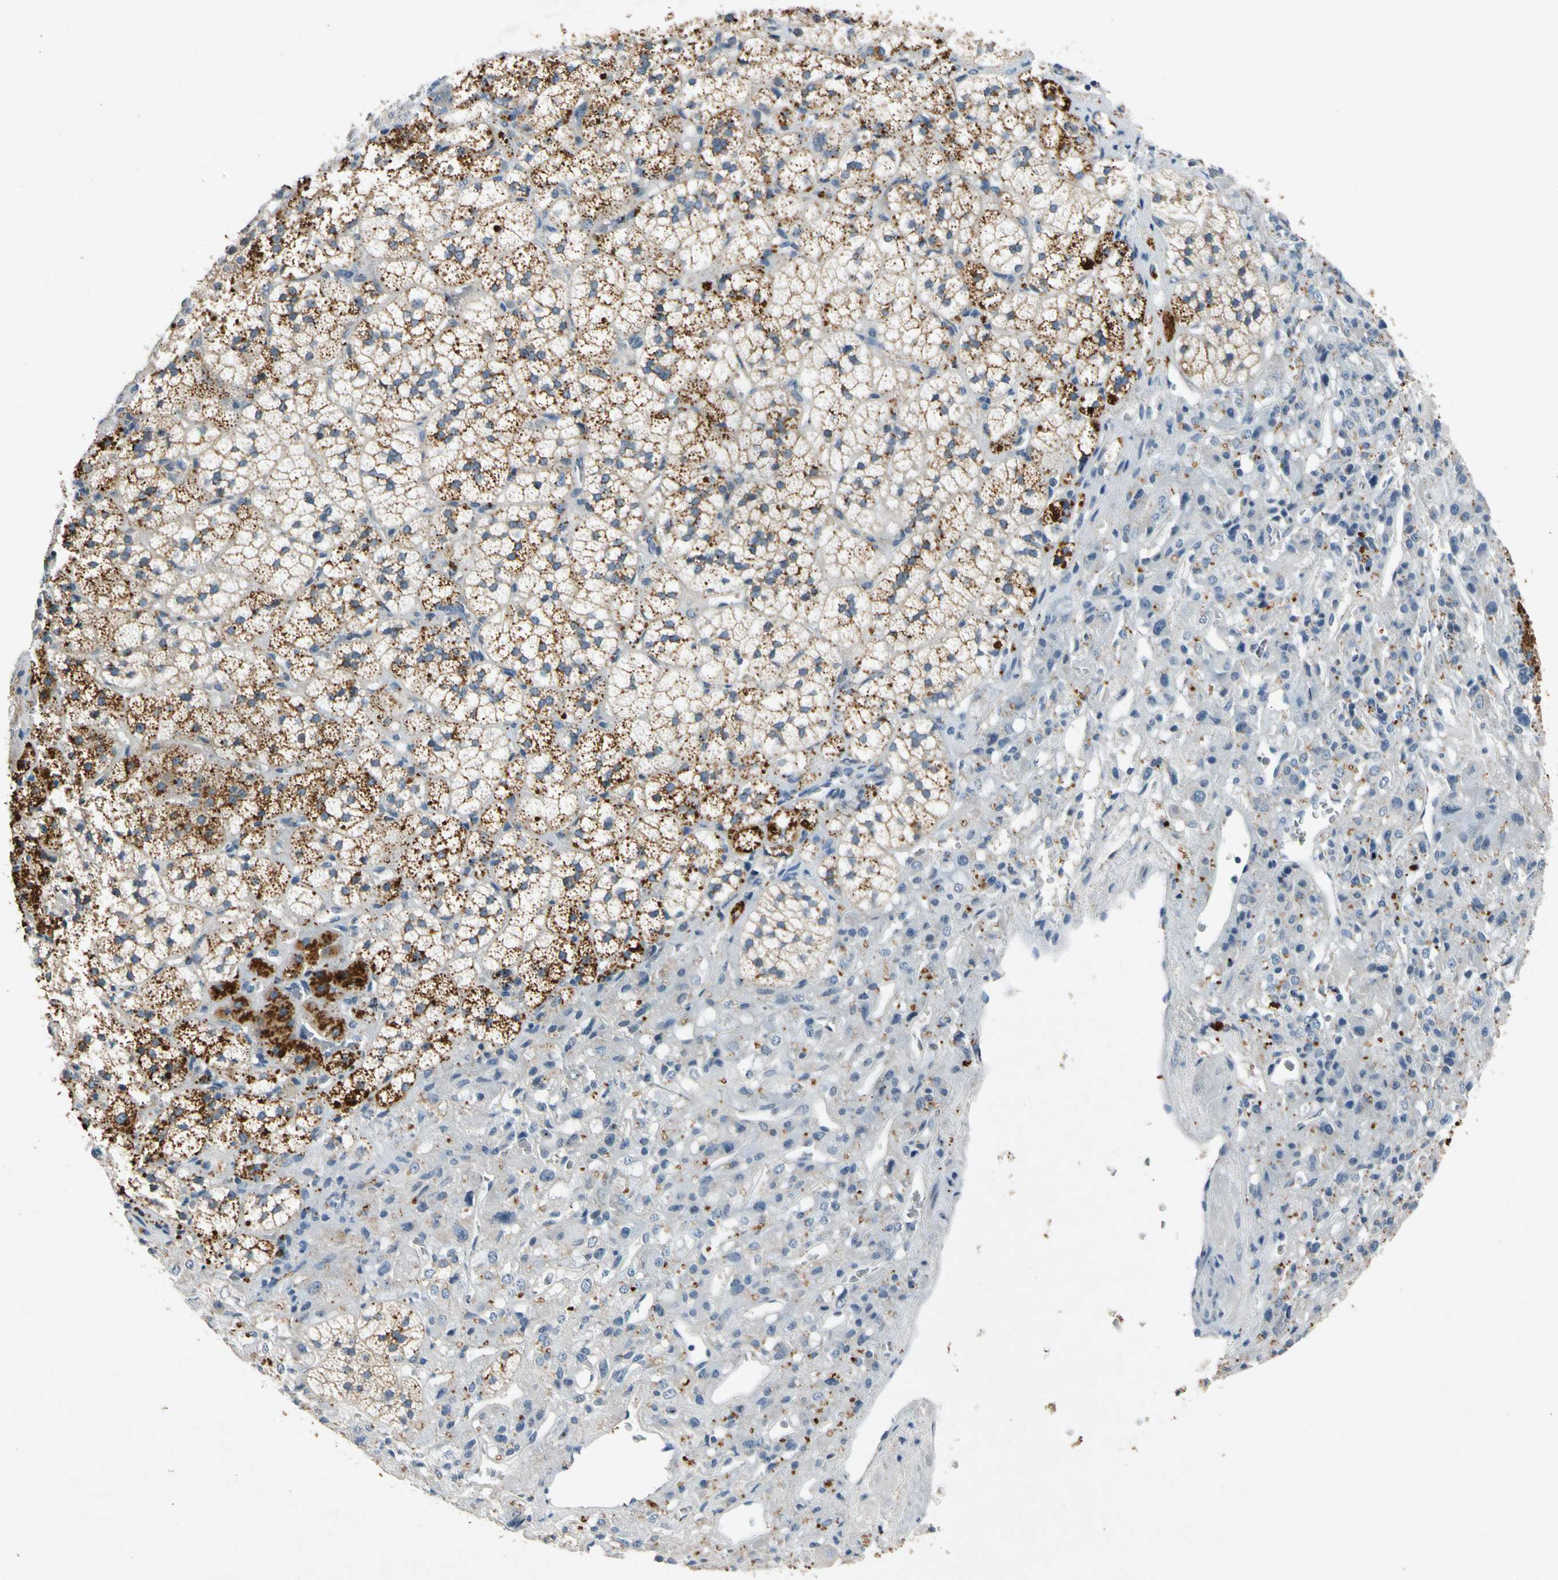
{"staining": {"intensity": "strong", "quantity": ">75%", "location": "cytoplasmic/membranous"}, "tissue": "adrenal gland", "cell_type": "Glandular cells", "image_type": "normal", "snomed": [{"axis": "morphology", "description": "Normal tissue, NOS"}, {"axis": "topography", "description": "Adrenal gland"}], "caption": "Immunohistochemistry (IHC) histopathology image of unremarkable adrenal gland: adrenal gland stained using immunohistochemistry (IHC) exhibits high levels of strong protein expression localized specifically in the cytoplasmic/membranous of glandular cells, appearing as a cytoplasmic/membranous brown color.", "gene": "GASK1B", "patient": {"sex": "female", "age": 44}}